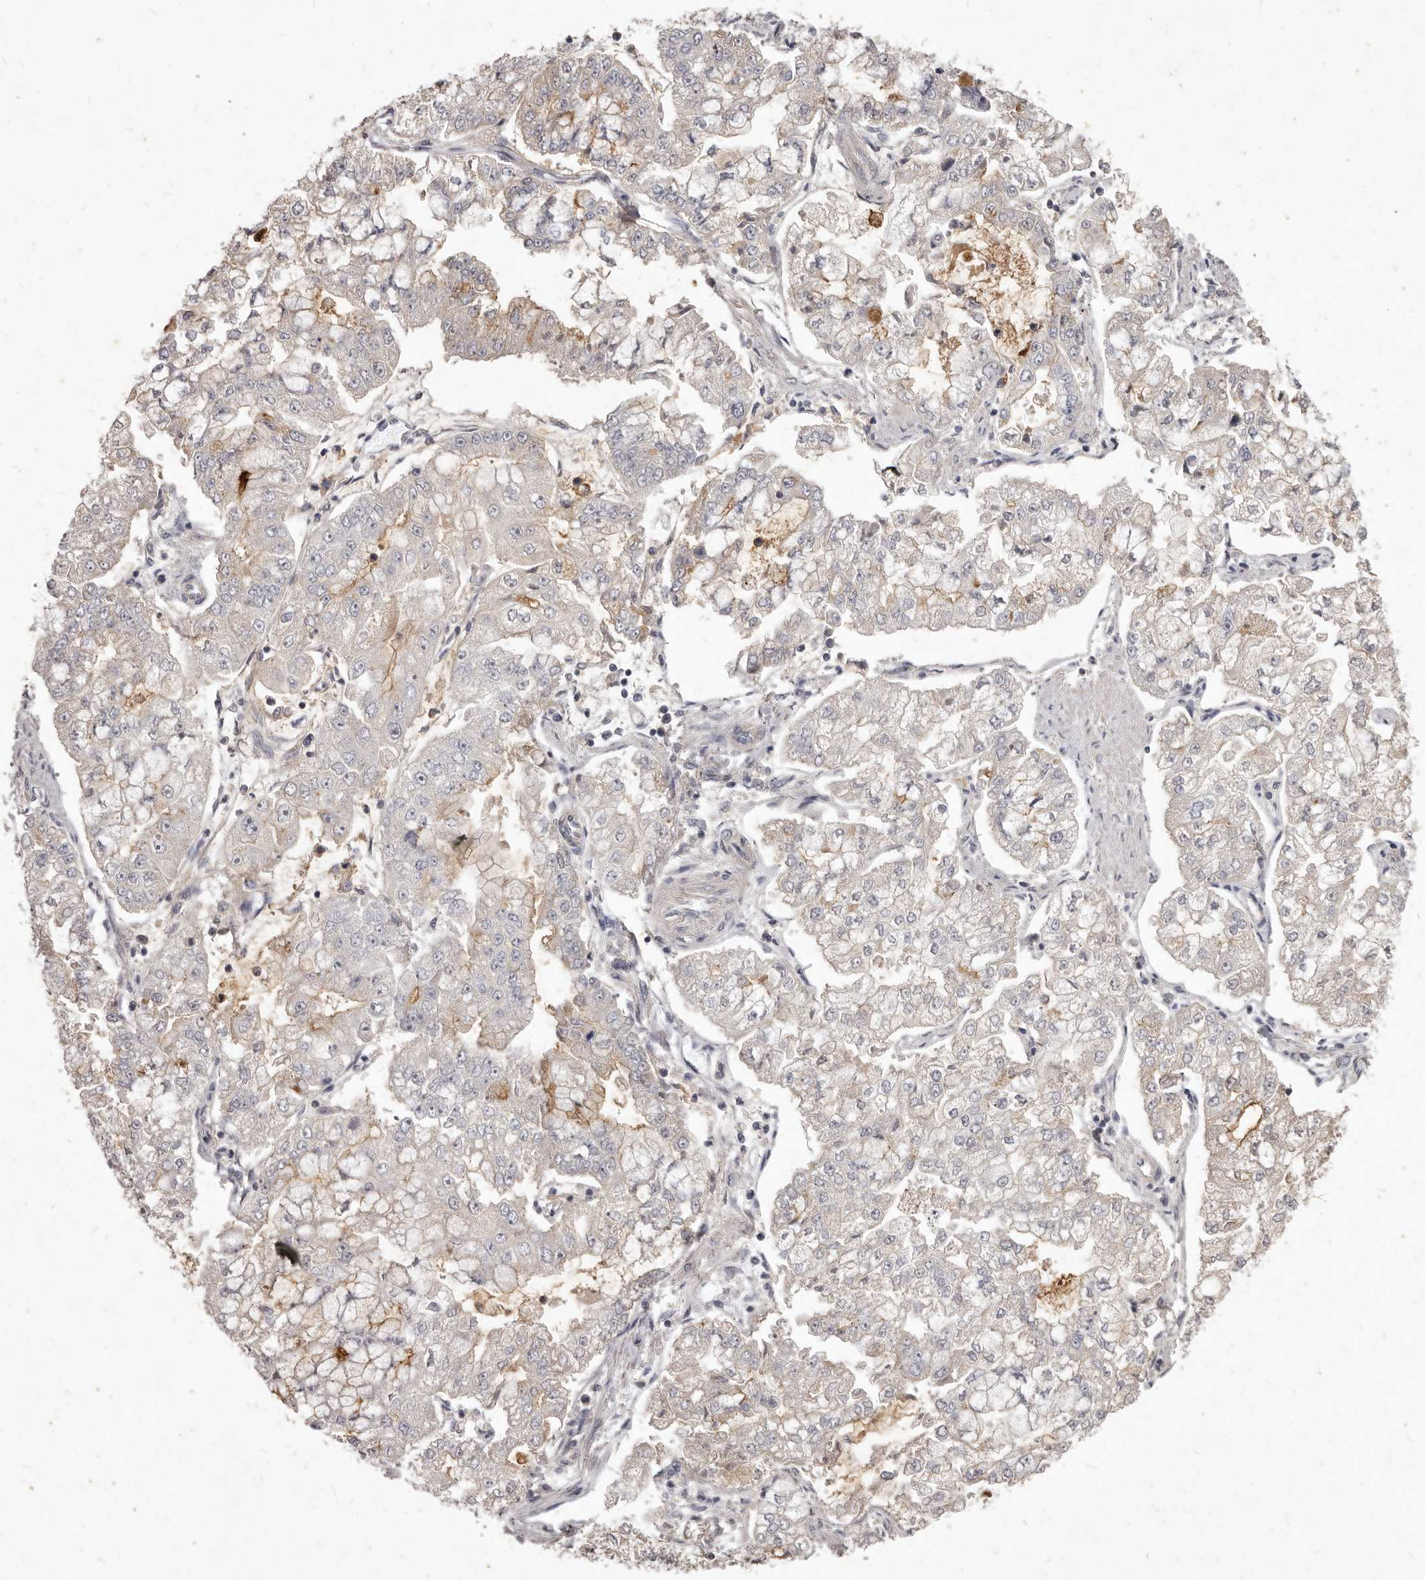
{"staining": {"intensity": "moderate", "quantity": "<25%", "location": "cytoplasmic/membranous"}, "tissue": "stomach cancer", "cell_type": "Tumor cells", "image_type": "cancer", "snomed": [{"axis": "morphology", "description": "Adenocarcinoma, NOS"}, {"axis": "topography", "description": "Stomach"}], "caption": "A micrograph showing moderate cytoplasmic/membranous staining in approximately <25% of tumor cells in stomach adenocarcinoma, as visualized by brown immunohistochemical staining.", "gene": "GPRC5C", "patient": {"sex": "male", "age": 76}}